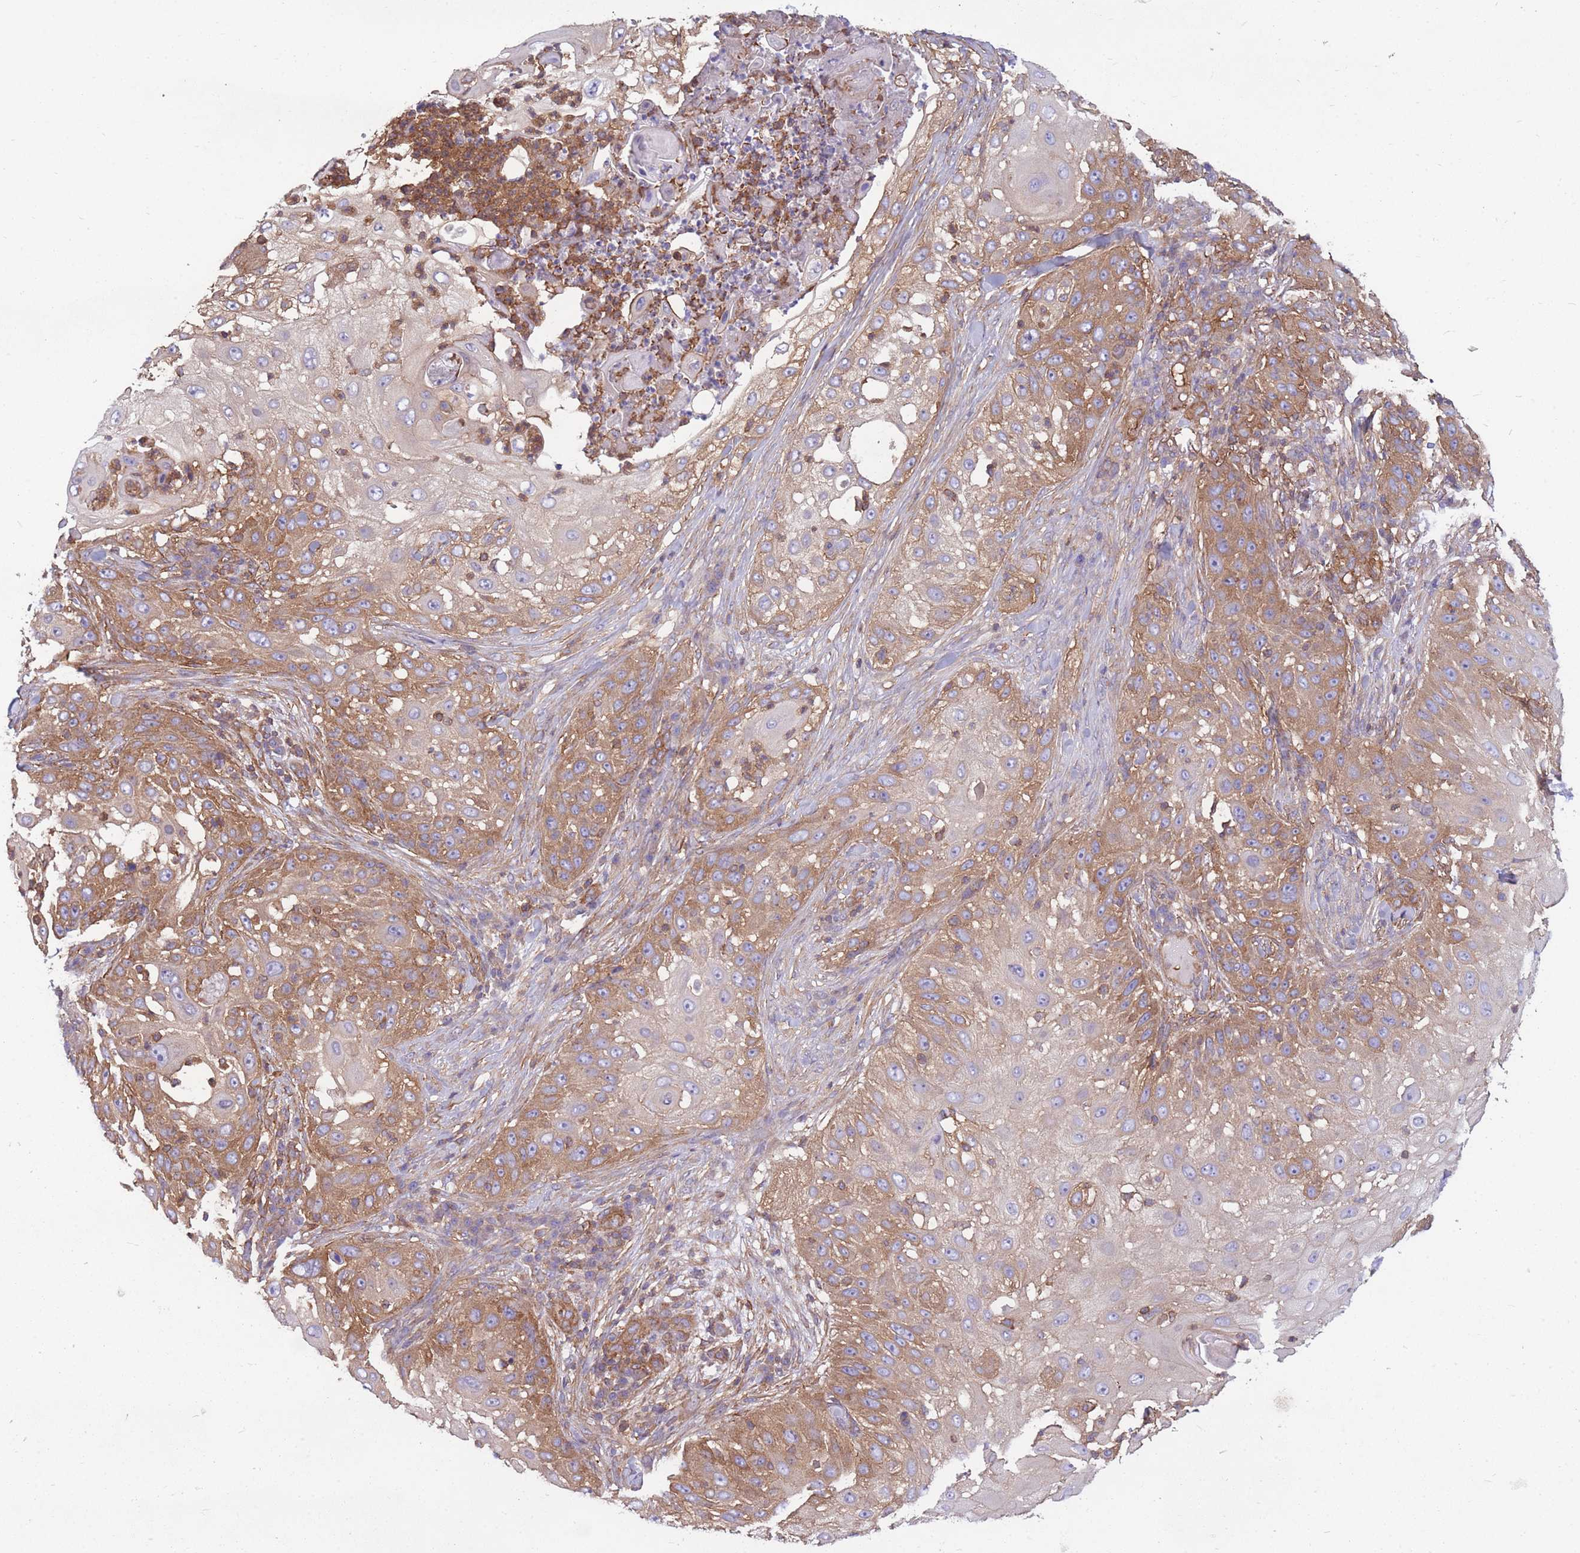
{"staining": {"intensity": "moderate", "quantity": "25%-75%", "location": "cytoplasmic/membranous"}, "tissue": "skin cancer", "cell_type": "Tumor cells", "image_type": "cancer", "snomed": [{"axis": "morphology", "description": "Squamous cell carcinoma, NOS"}, {"axis": "topography", "description": "Skin"}], "caption": "Immunohistochemical staining of human squamous cell carcinoma (skin) exhibits medium levels of moderate cytoplasmic/membranous staining in approximately 25%-75% of tumor cells.", "gene": "GGA1", "patient": {"sex": "female", "age": 44}}